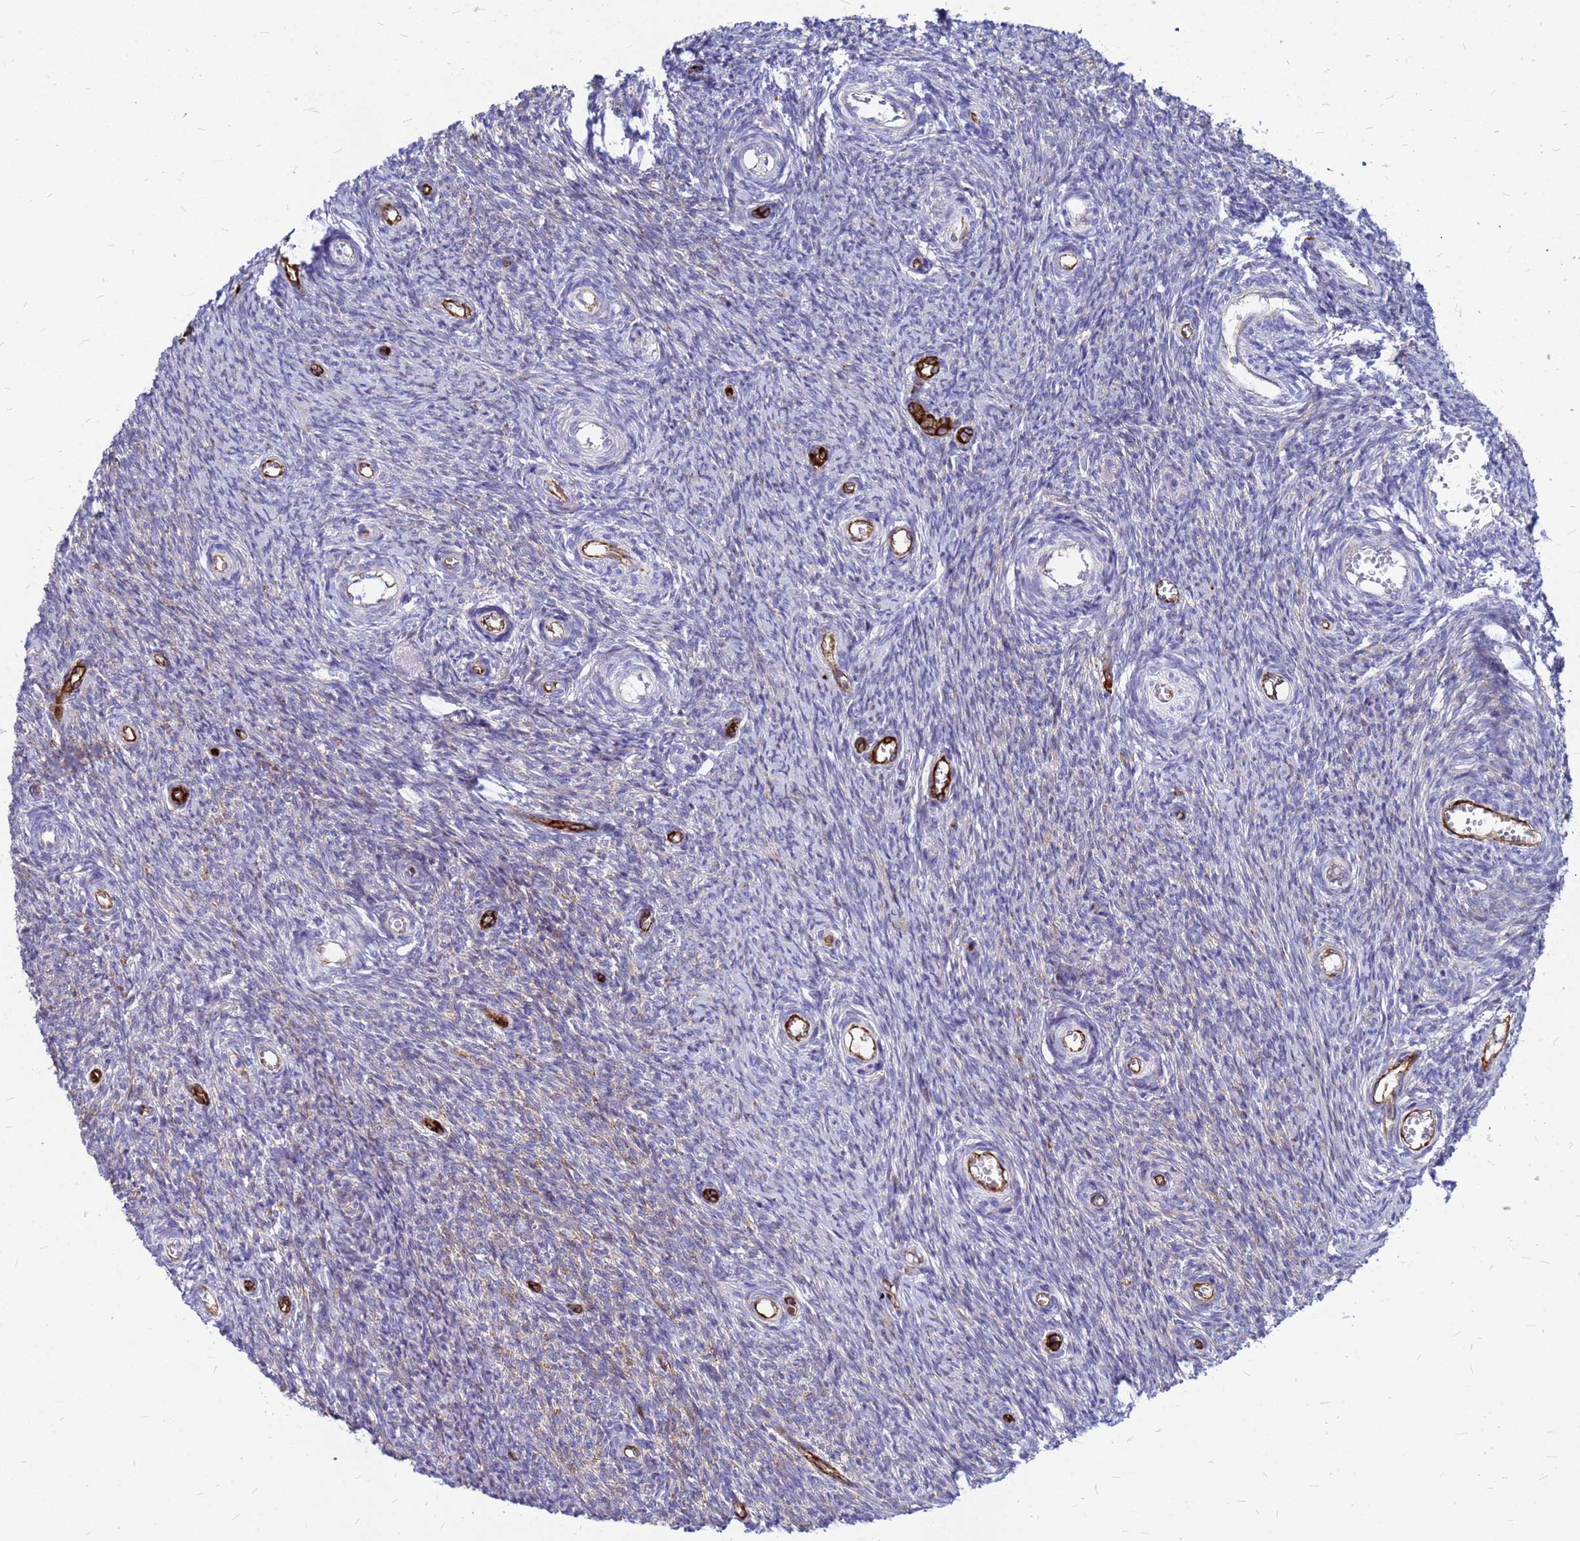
{"staining": {"intensity": "weak", "quantity": "<25%", "location": "cytoplasmic/membranous"}, "tissue": "ovary", "cell_type": "Ovarian stroma cells", "image_type": "normal", "snomed": [{"axis": "morphology", "description": "Normal tissue, NOS"}, {"axis": "topography", "description": "Ovary"}], "caption": "This is an immunohistochemistry micrograph of benign human ovary. There is no positivity in ovarian stroma cells.", "gene": "NOSTRIN", "patient": {"sex": "female", "age": 44}}